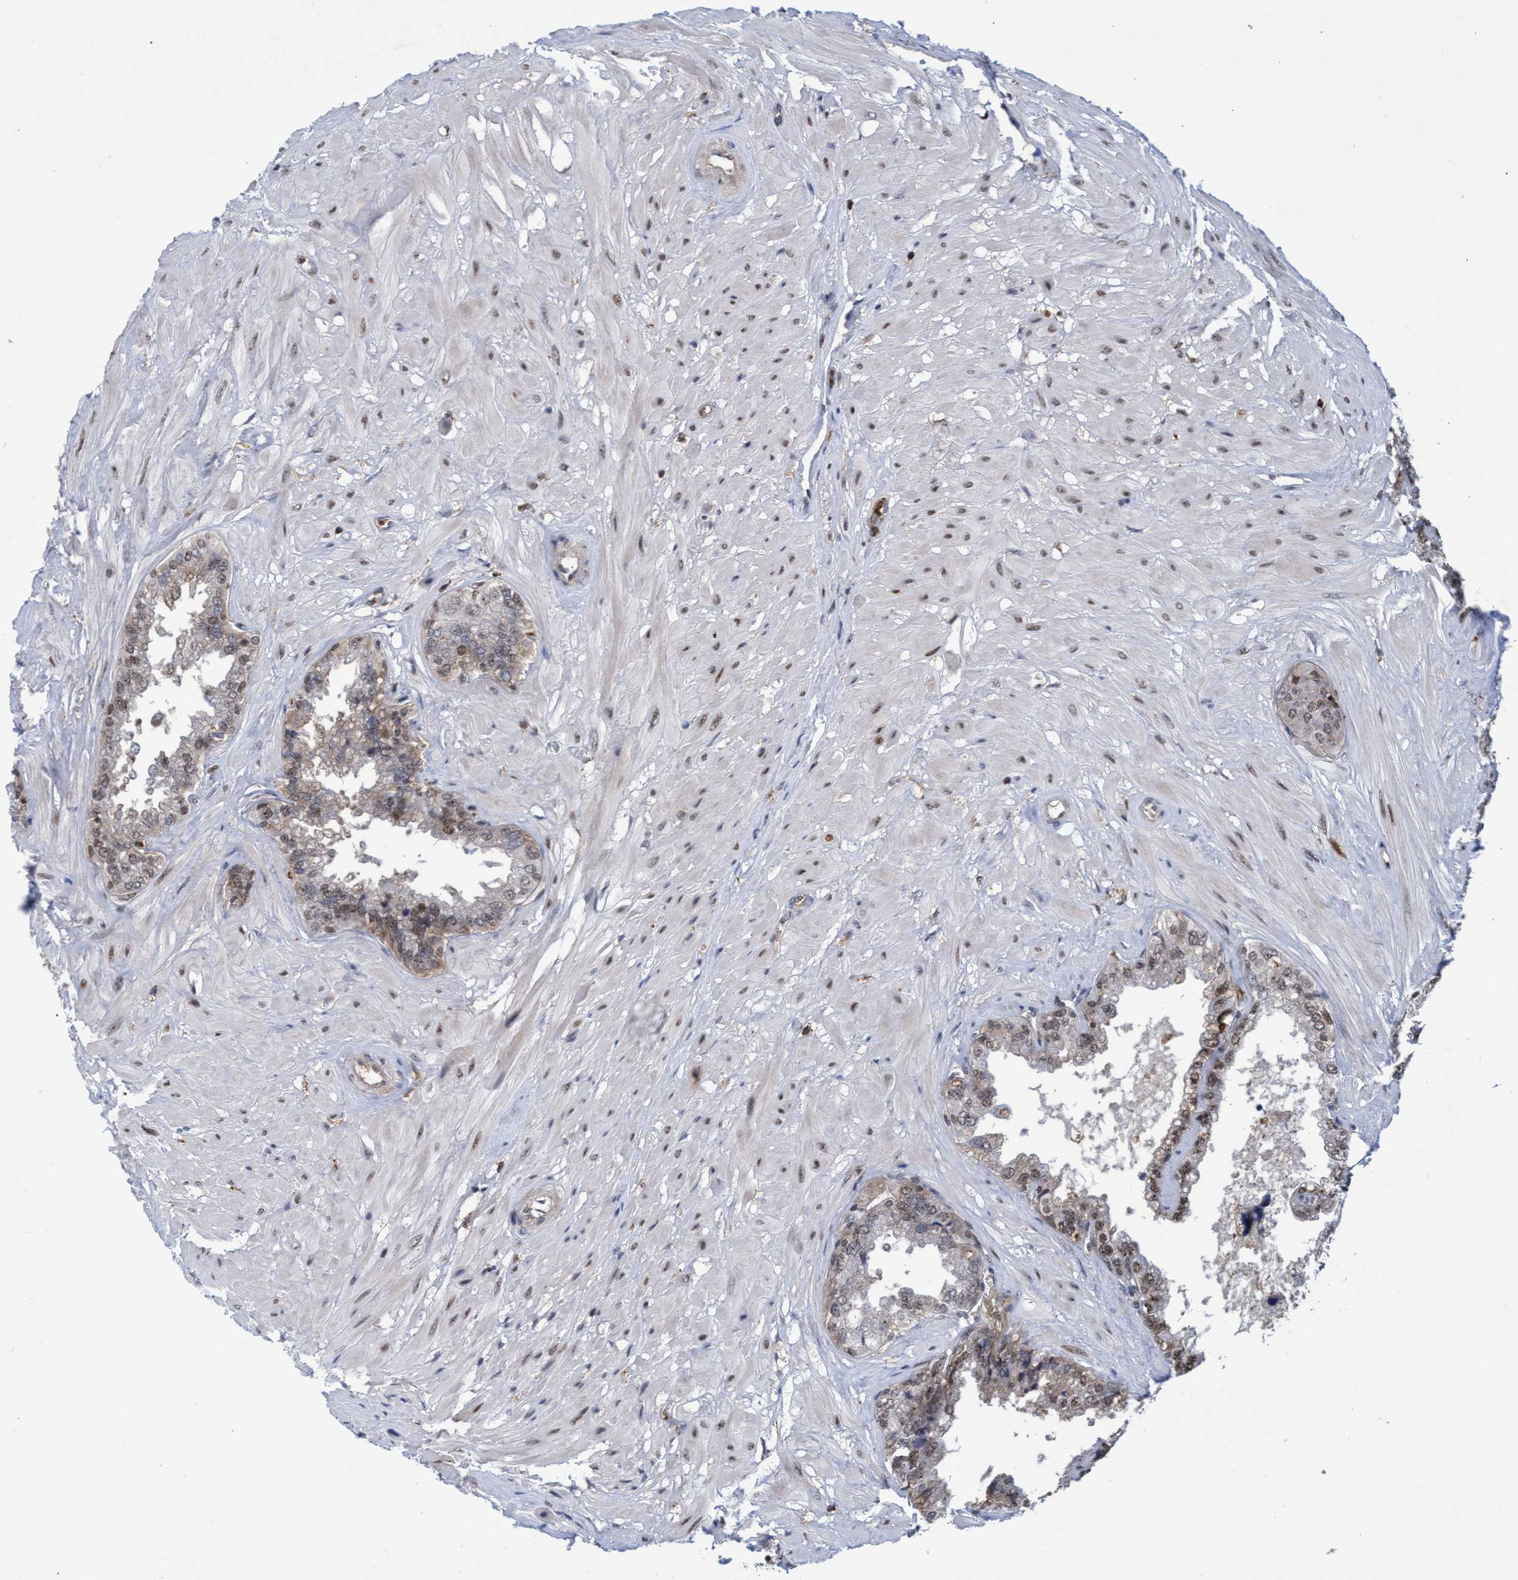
{"staining": {"intensity": "moderate", "quantity": "25%-75%", "location": "cytoplasmic/membranous,nuclear"}, "tissue": "seminal vesicle", "cell_type": "Glandular cells", "image_type": "normal", "snomed": [{"axis": "morphology", "description": "Normal tissue, NOS"}, {"axis": "topography", "description": "Seminal veicle"}], "caption": "Human seminal vesicle stained with a protein marker shows moderate staining in glandular cells.", "gene": "GTF2F1", "patient": {"sex": "male", "age": 46}}